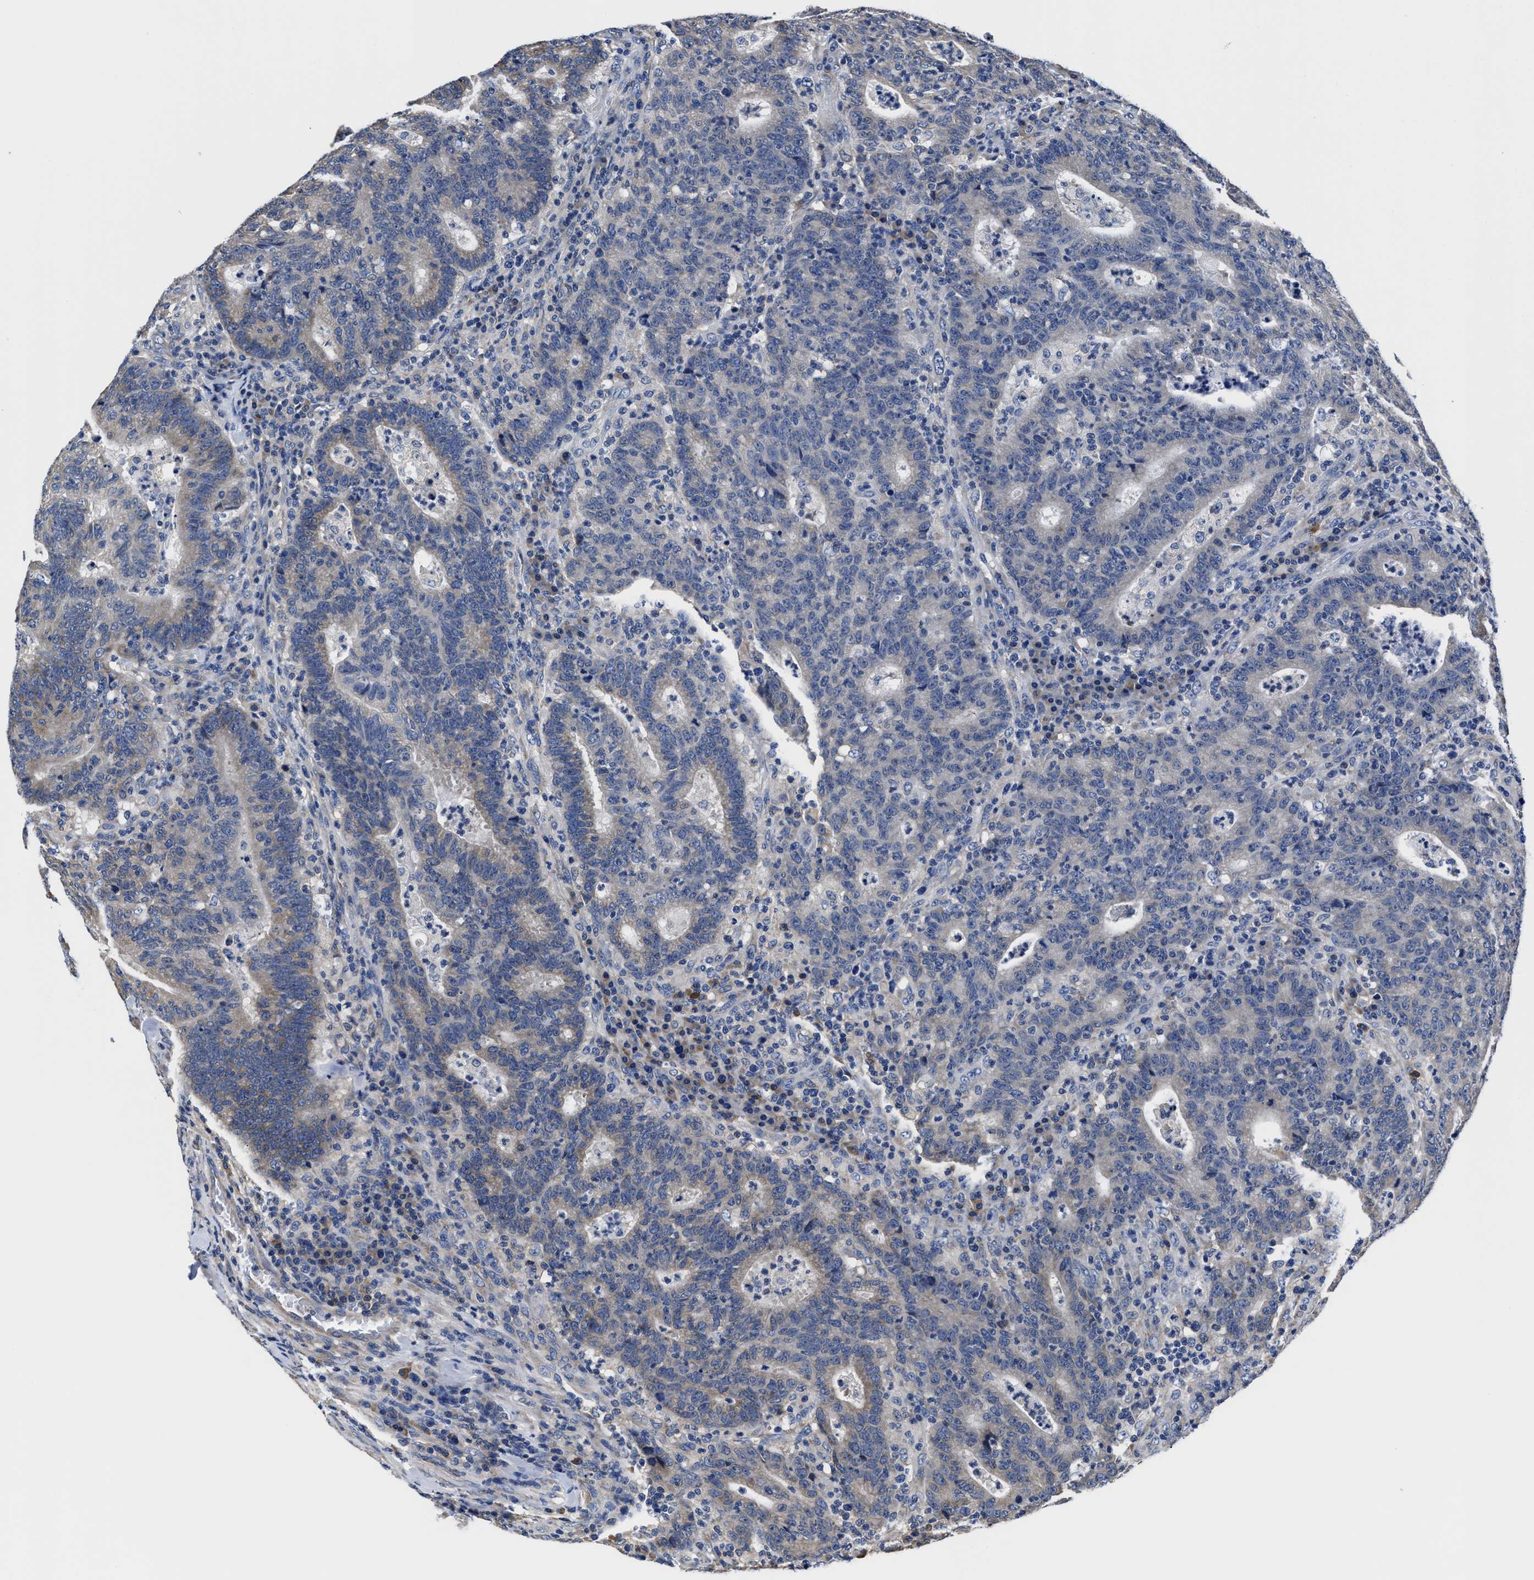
{"staining": {"intensity": "weak", "quantity": "<25%", "location": "cytoplasmic/membranous"}, "tissue": "colorectal cancer", "cell_type": "Tumor cells", "image_type": "cancer", "snomed": [{"axis": "morphology", "description": "Adenocarcinoma, NOS"}, {"axis": "topography", "description": "Colon"}], "caption": "Human adenocarcinoma (colorectal) stained for a protein using immunohistochemistry shows no positivity in tumor cells.", "gene": "SRPK2", "patient": {"sex": "female", "age": 75}}